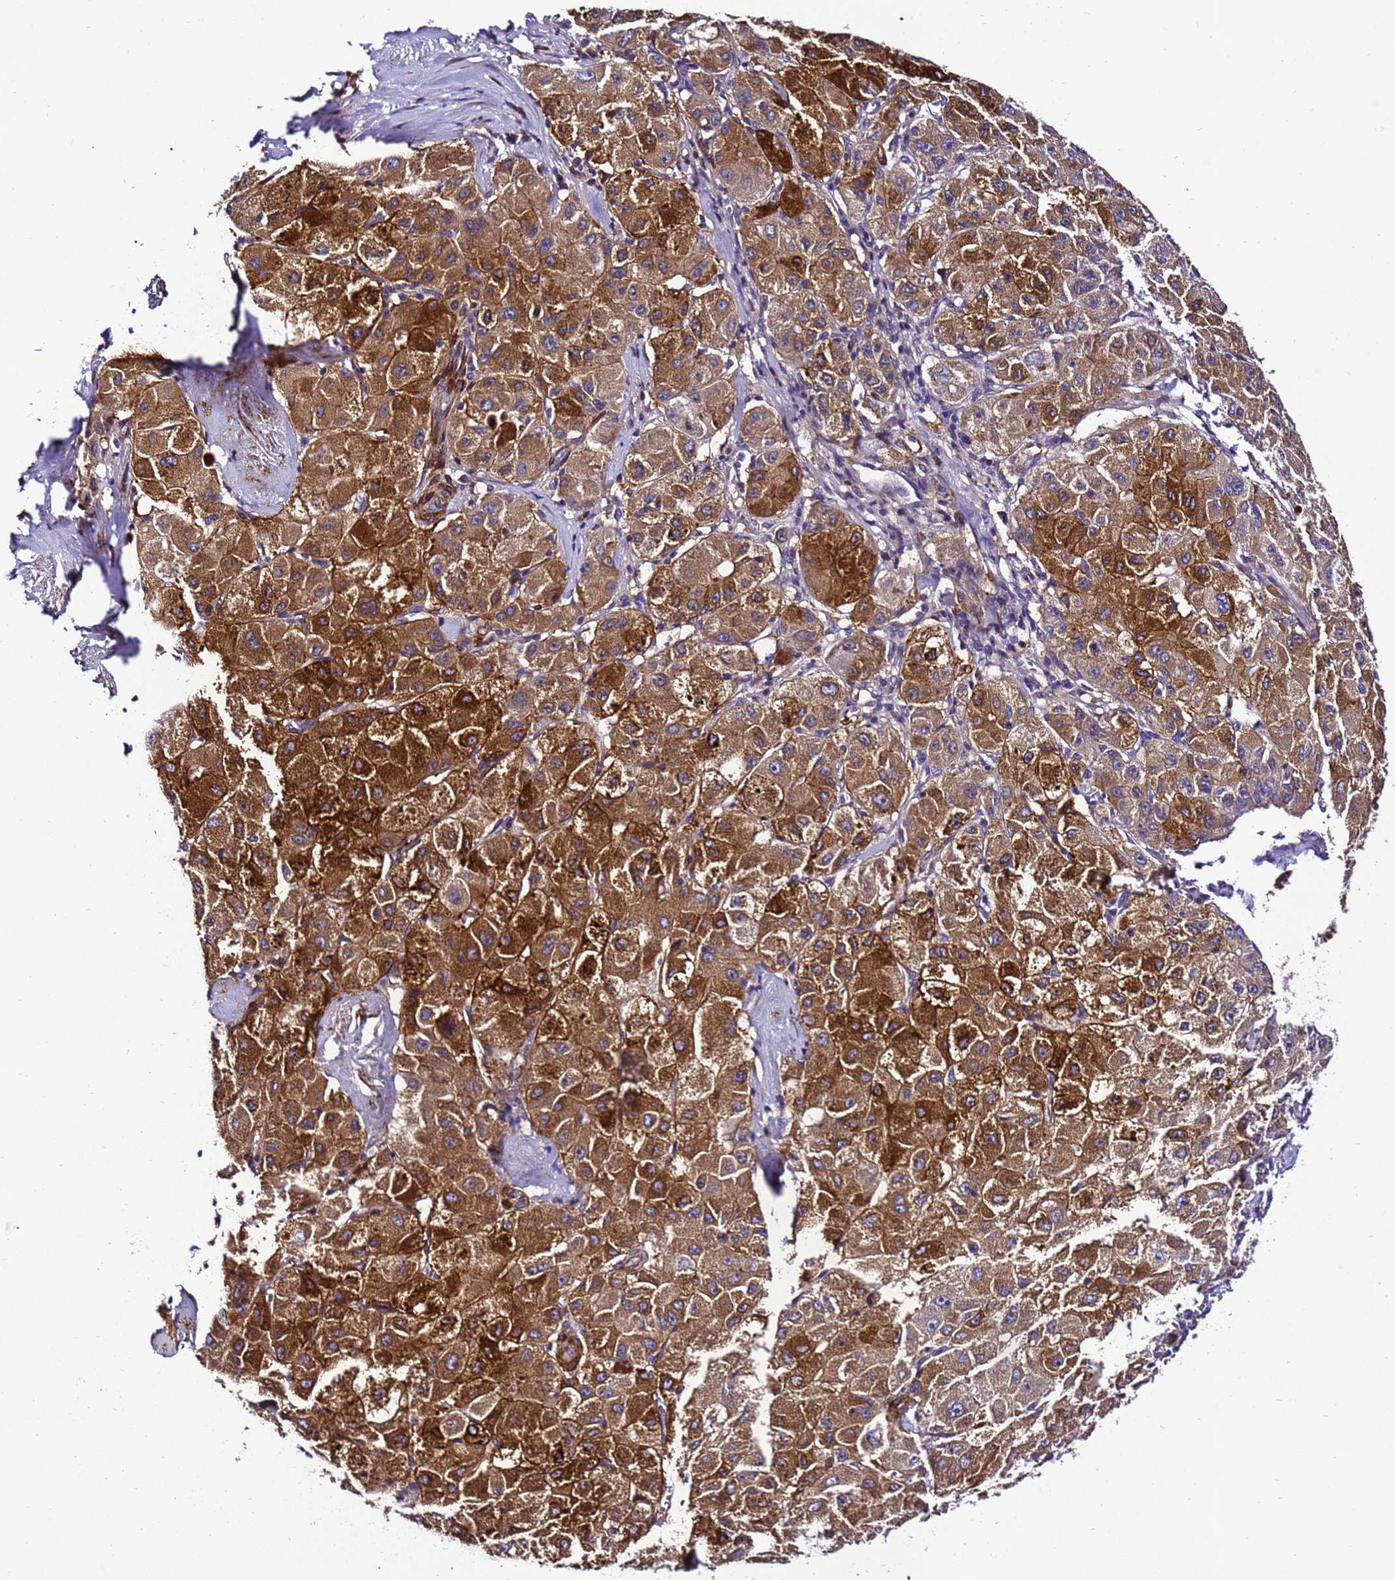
{"staining": {"intensity": "strong", "quantity": ">75%", "location": "cytoplasmic/membranous"}, "tissue": "liver cancer", "cell_type": "Tumor cells", "image_type": "cancer", "snomed": [{"axis": "morphology", "description": "Carcinoma, Hepatocellular, NOS"}, {"axis": "topography", "description": "Liver"}], "caption": "Tumor cells demonstrate strong cytoplasmic/membranous expression in about >75% of cells in liver cancer. The protein is stained brown, and the nuclei are stained in blue (DAB IHC with brightfield microscopy, high magnification).", "gene": "ZNF417", "patient": {"sex": "male", "age": 80}}